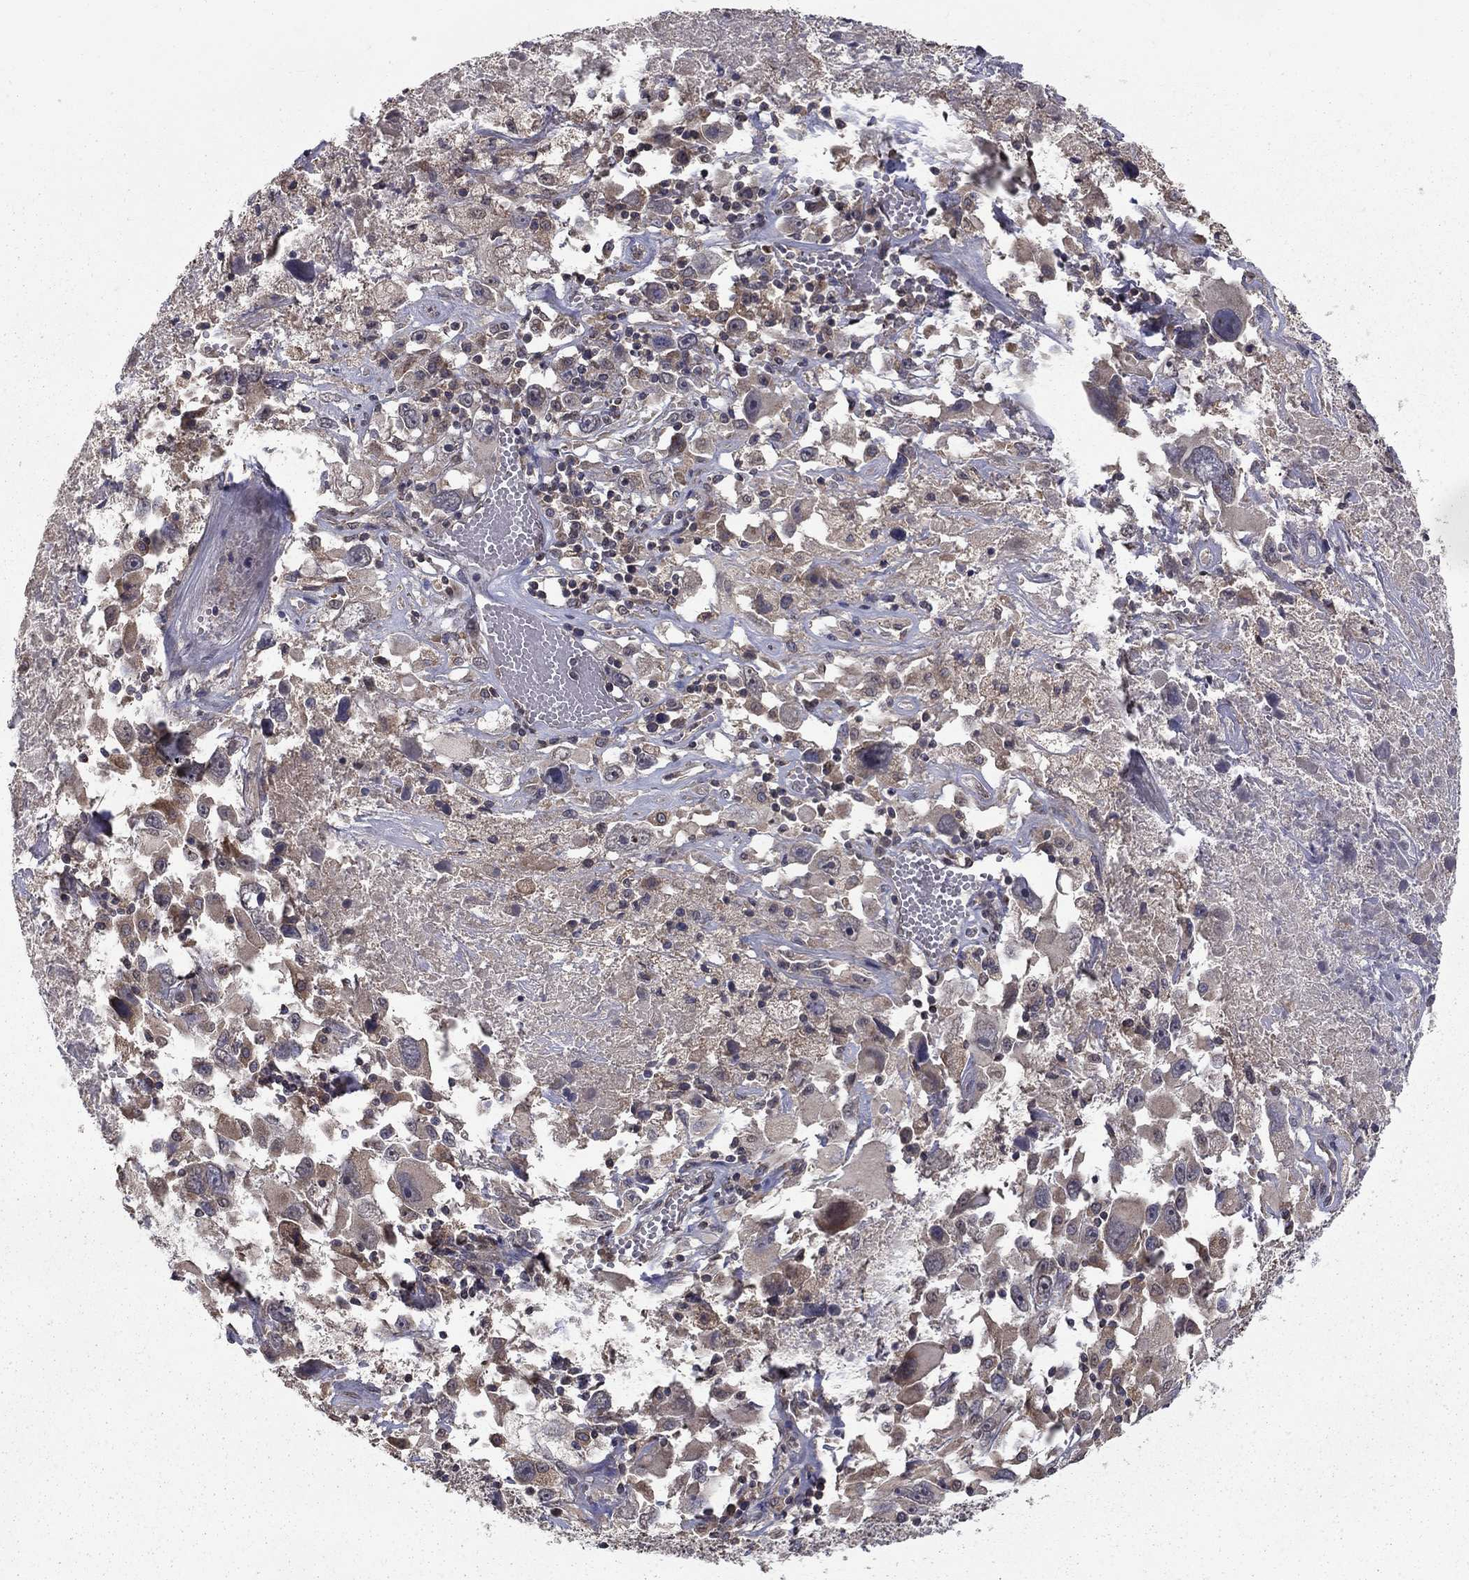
{"staining": {"intensity": "negative", "quantity": "none", "location": "none"}, "tissue": "melanoma", "cell_type": "Tumor cells", "image_type": "cancer", "snomed": [{"axis": "morphology", "description": "Malignant melanoma, Metastatic site"}, {"axis": "topography", "description": "Soft tissue"}], "caption": "Tumor cells show no significant protein expression in melanoma. (DAB immunohistochemistry (IHC), high magnification).", "gene": "SLC2A13", "patient": {"sex": "male", "age": 50}}